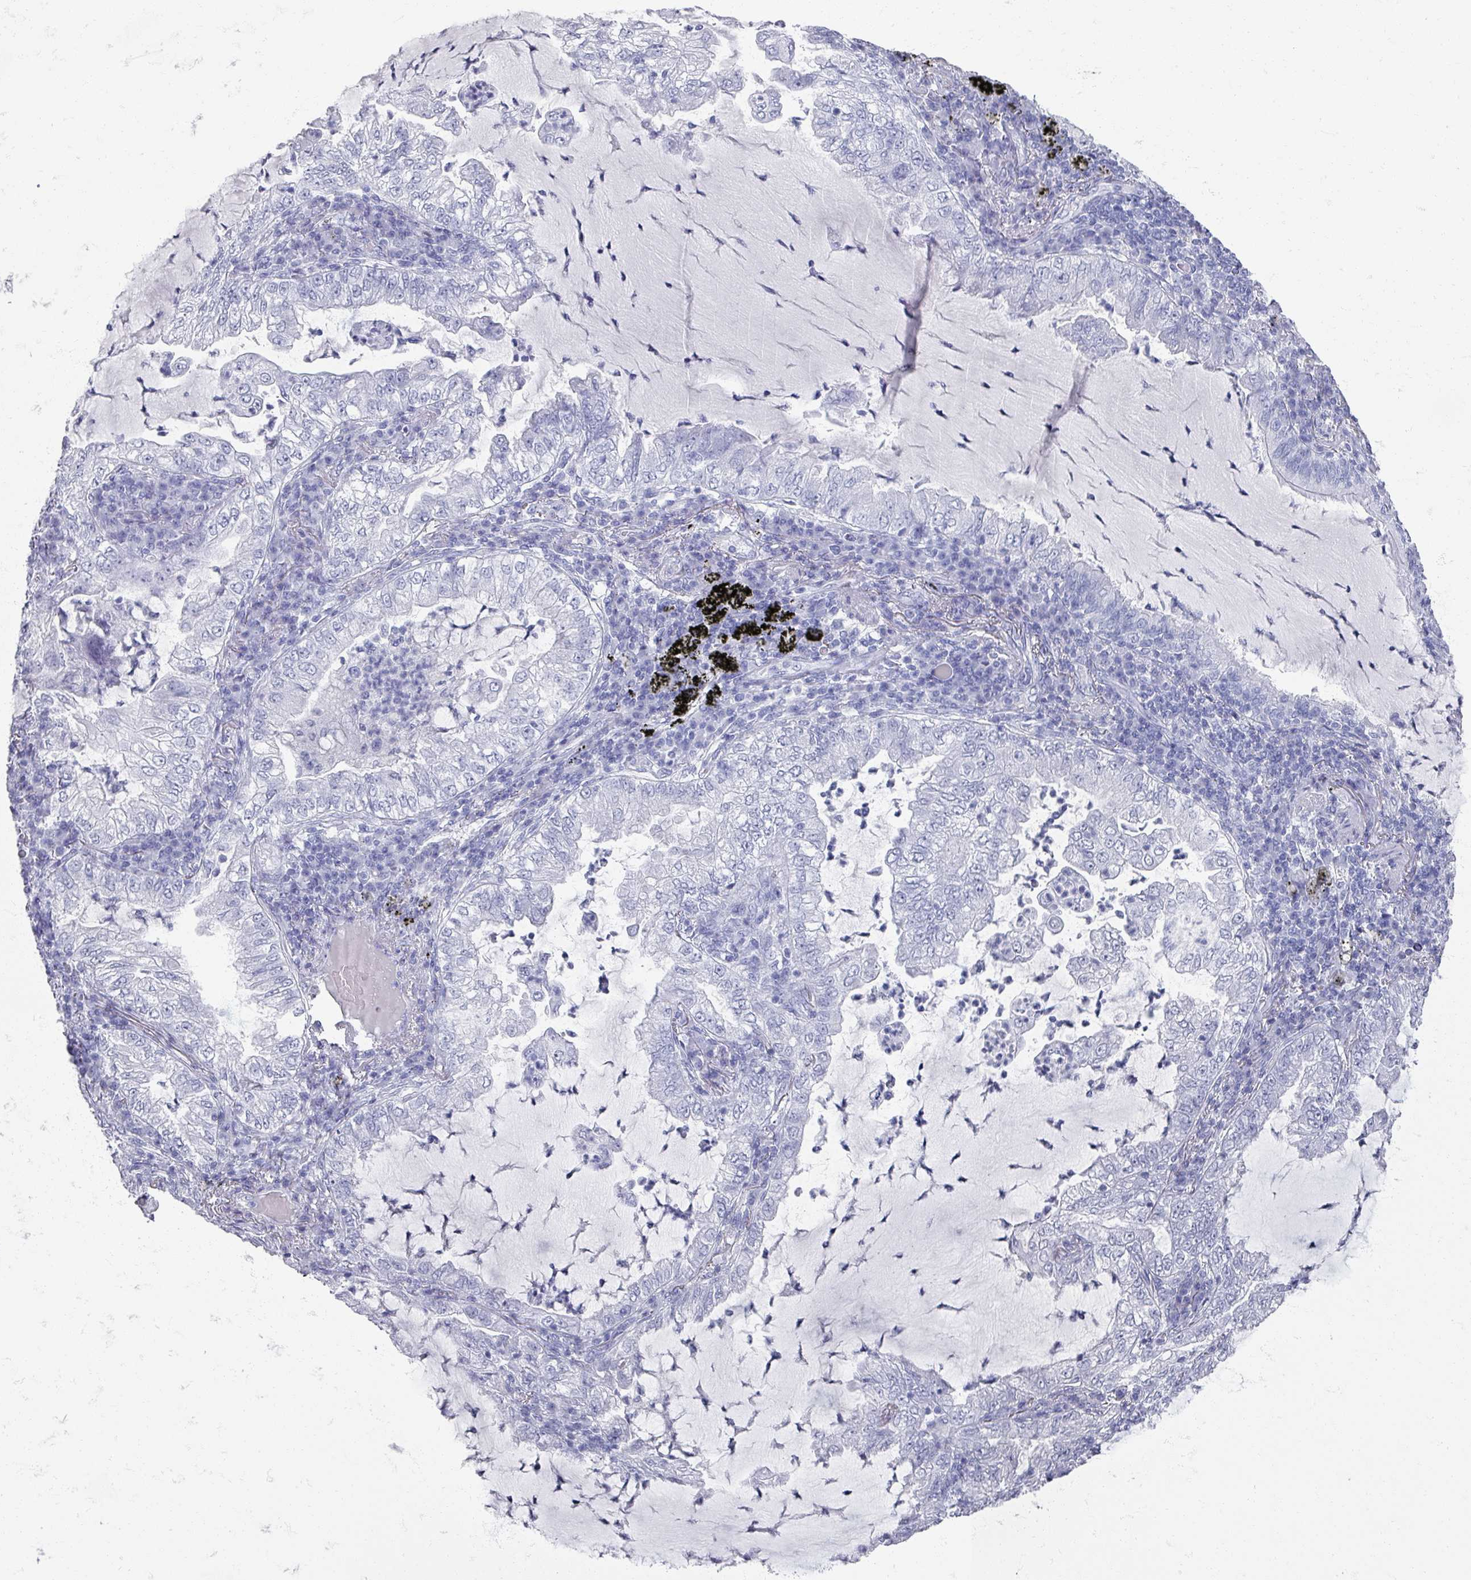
{"staining": {"intensity": "negative", "quantity": "none", "location": "none"}, "tissue": "lung cancer", "cell_type": "Tumor cells", "image_type": "cancer", "snomed": [{"axis": "morphology", "description": "Adenocarcinoma, NOS"}, {"axis": "topography", "description": "Lung"}], "caption": "Tumor cells show no significant expression in lung adenocarcinoma. The staining was performed using DAB to visualize the protein expression in brown, while the nuclei were stained in blue with hematoxylin (Magnification: 20x).", "gene": "OMG", "patient": {"sex": "female", "age": 73}}